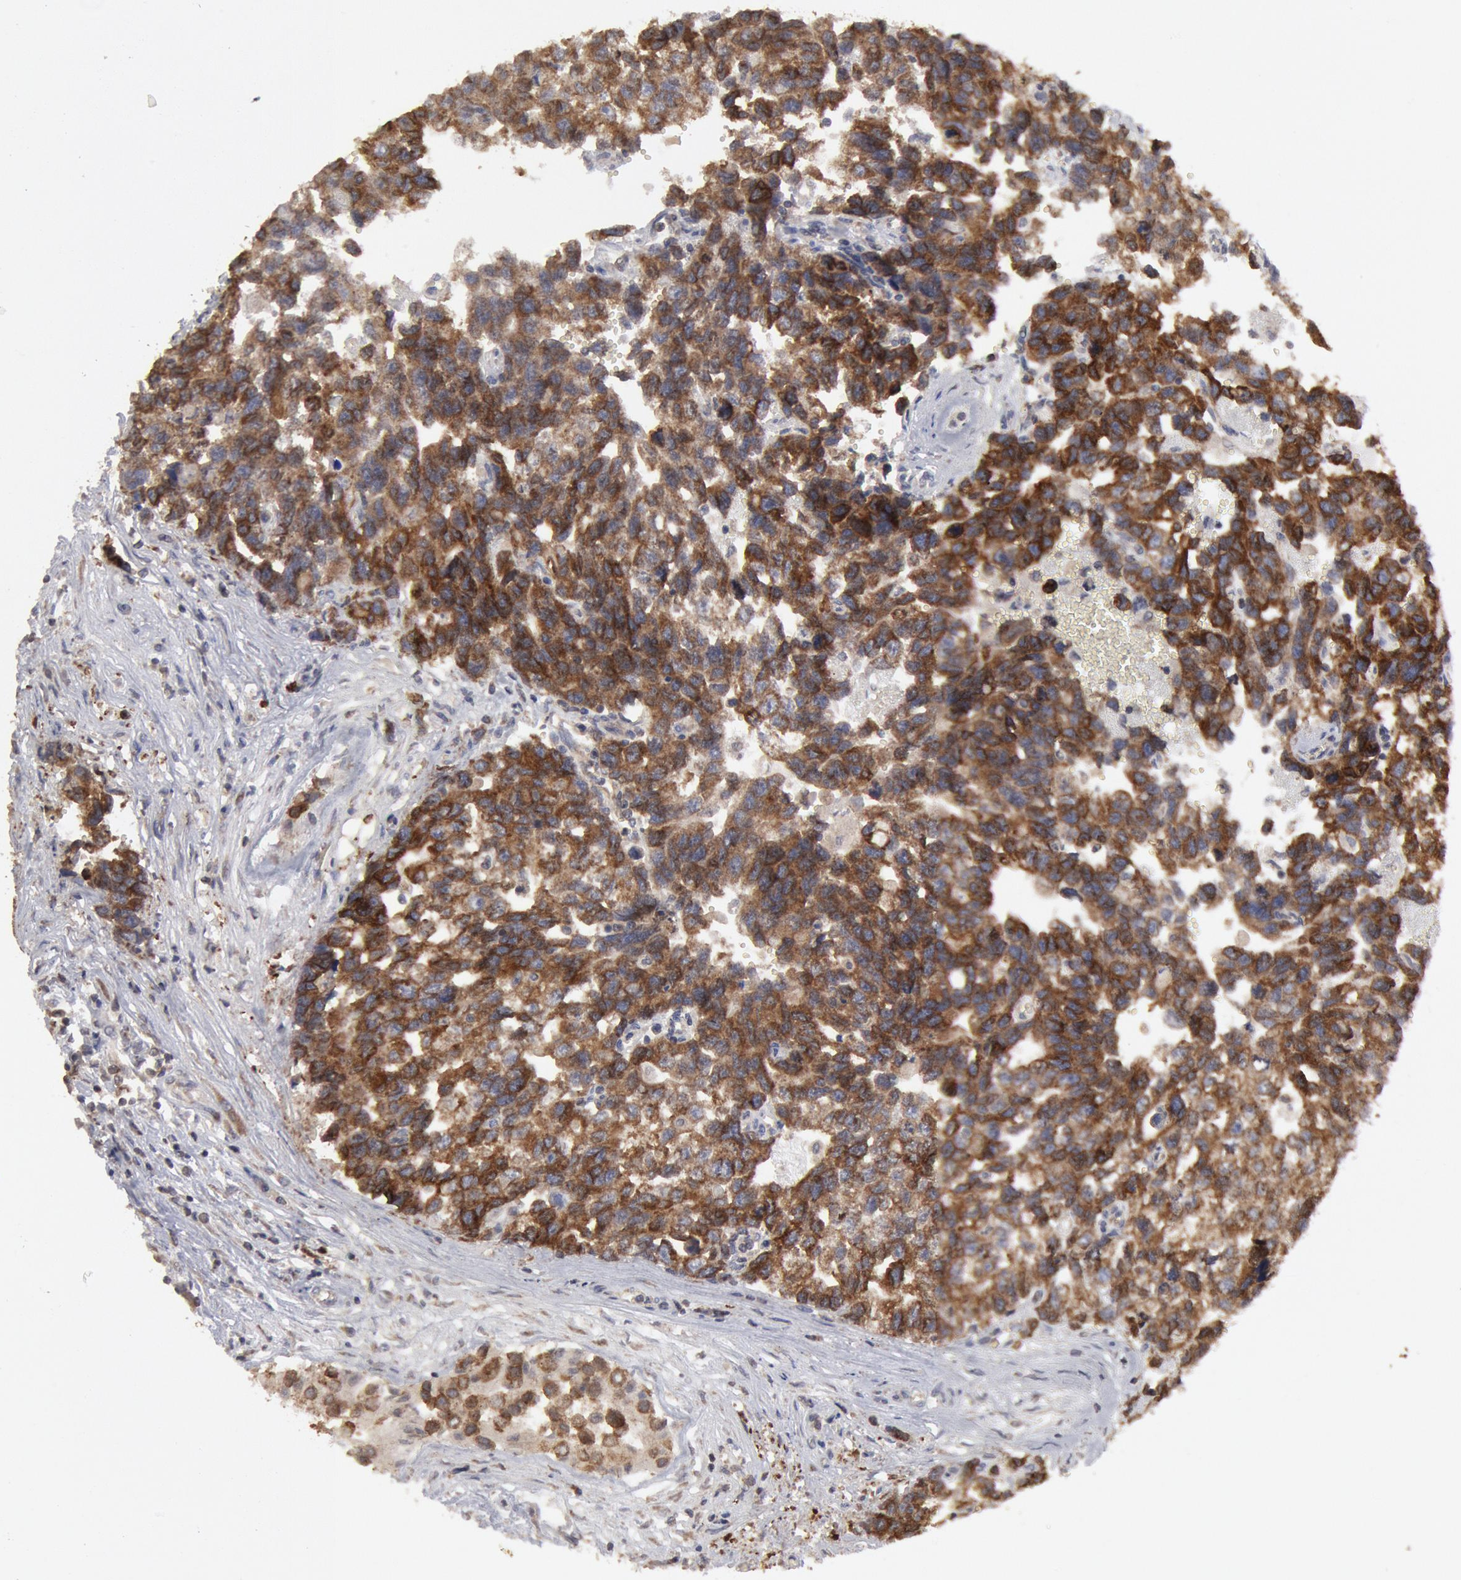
{"staining": {"intensity": "strong", "quantity": ">75%", "location": "cytoplasmic/membranous"}, "tissue": "testis cancer", "cell_type": "Tumor cells", "image_type": "cancer", "snomed": [{"axis": "morphology", "description": "Carcinoma, Embryonal, NOS"}, {"axis": "topography", "description": "Testis"}], "caption": "Embryonal carcinoma (testis) tissue shows strong cytoplasmic/membranous positivity in about >75% of tumor cells", "gene": "OSBPL8", "patient": {"sex": "male", "age": 31}}